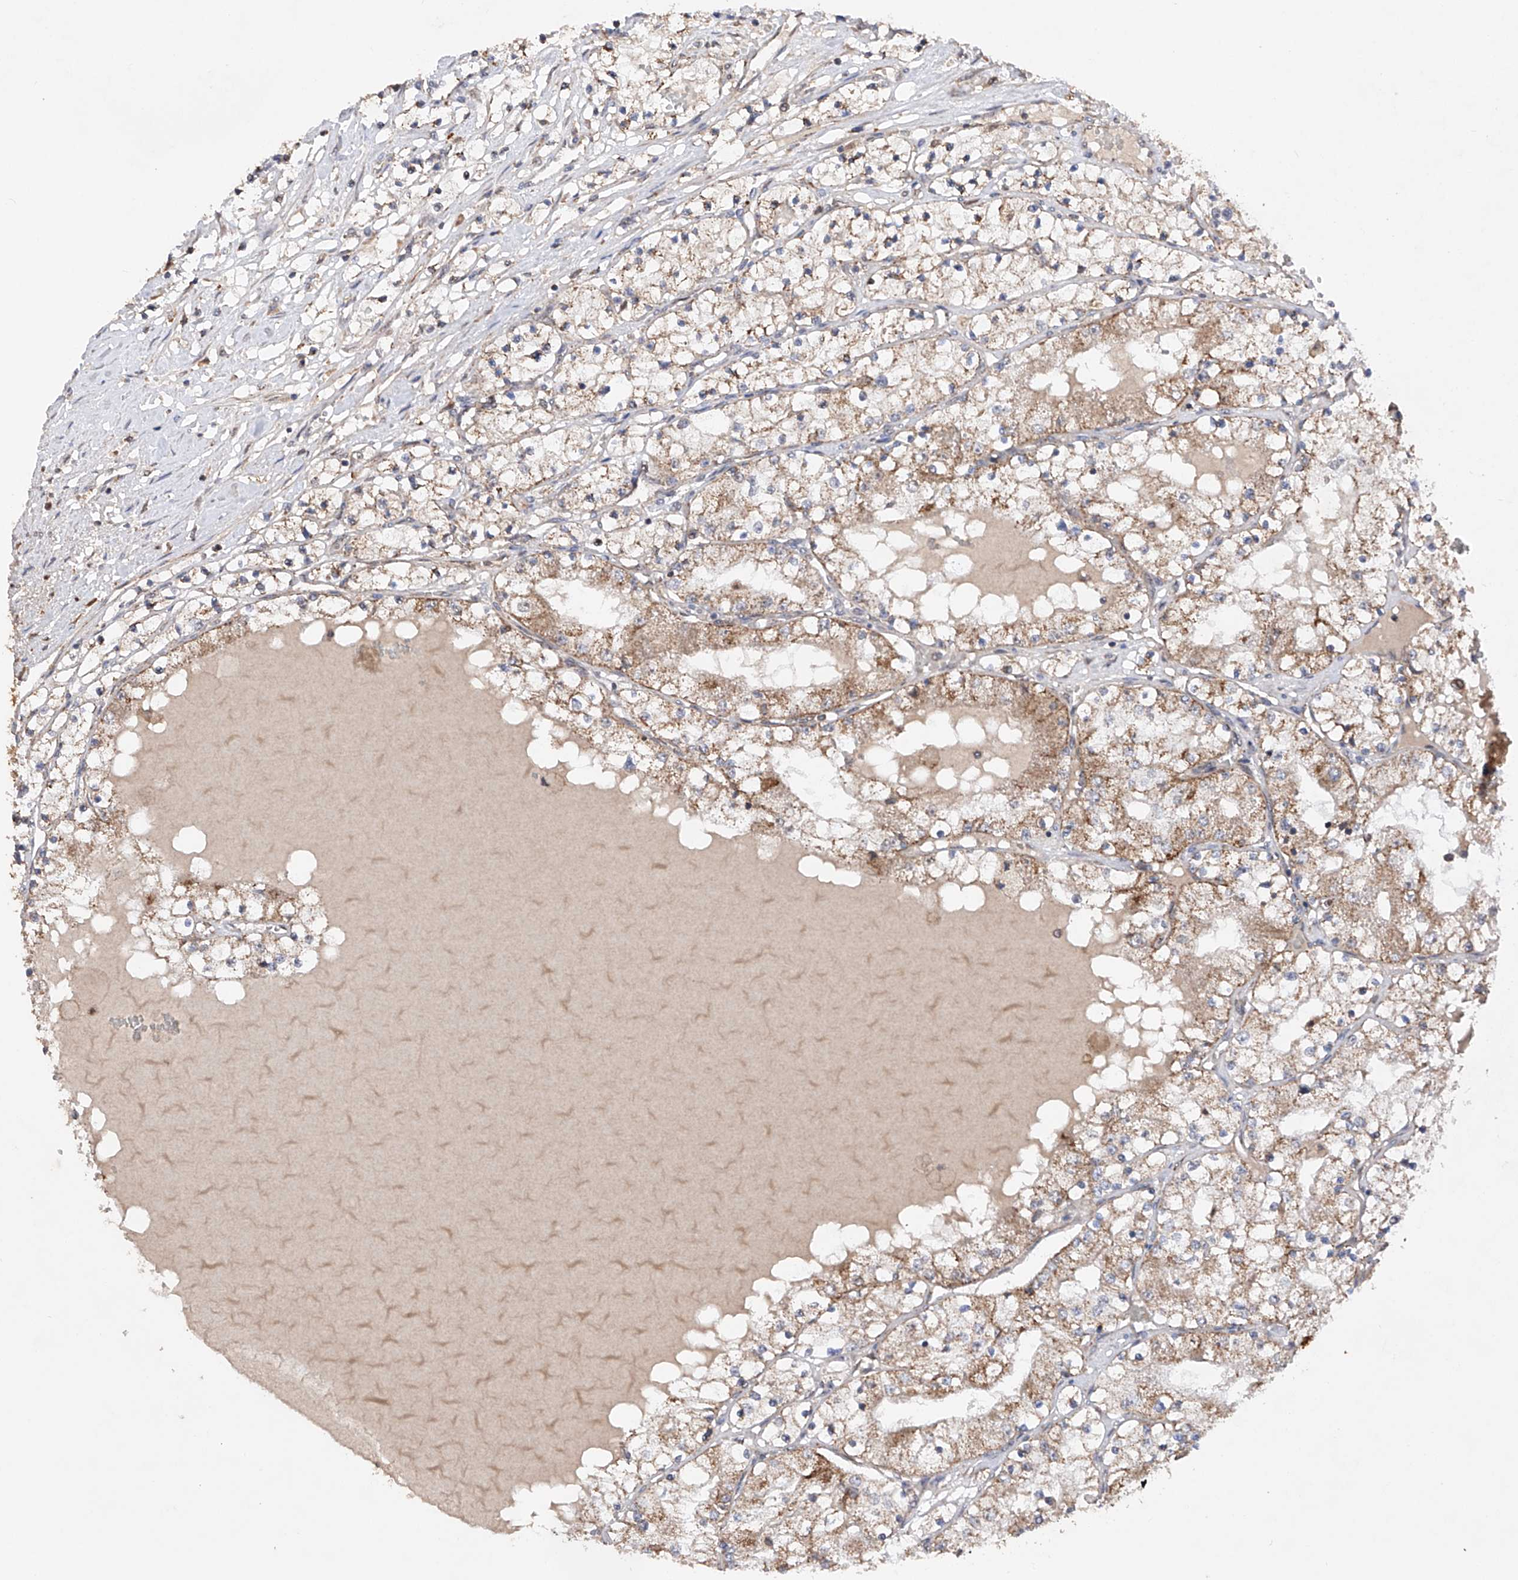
{"staining": {"intensity": "weak", "quantity": ">75%", "location": "cytoplasmic/membranous"}, "tissue": "renal cancer", "cell_type": "Tumor cells", "image_type": "cancer", "snomed": [{"axis": "morphology", "description": "Normal tissue, NOS"}, {"axis": "morphology", "description": "Adenocarcinoma, NOS"}, {"axis": "topography", "description": "Kidney"}], "caption": "Immunohistochemical staining of renal cancer (adenocarcinoma) demonstrates low levels of weak cytoplasmic/membranous expression in approximately >75% of tumor cells. The staining was performed using DAB (3,3'-diaminobenzidine) to visualize the protein expression in brown, while the nuclei were stained in blue with hematoxylin (Magnification: 20x).", "gene": "SDHAF4", "patient": {"sex": "male", "age": 68}}